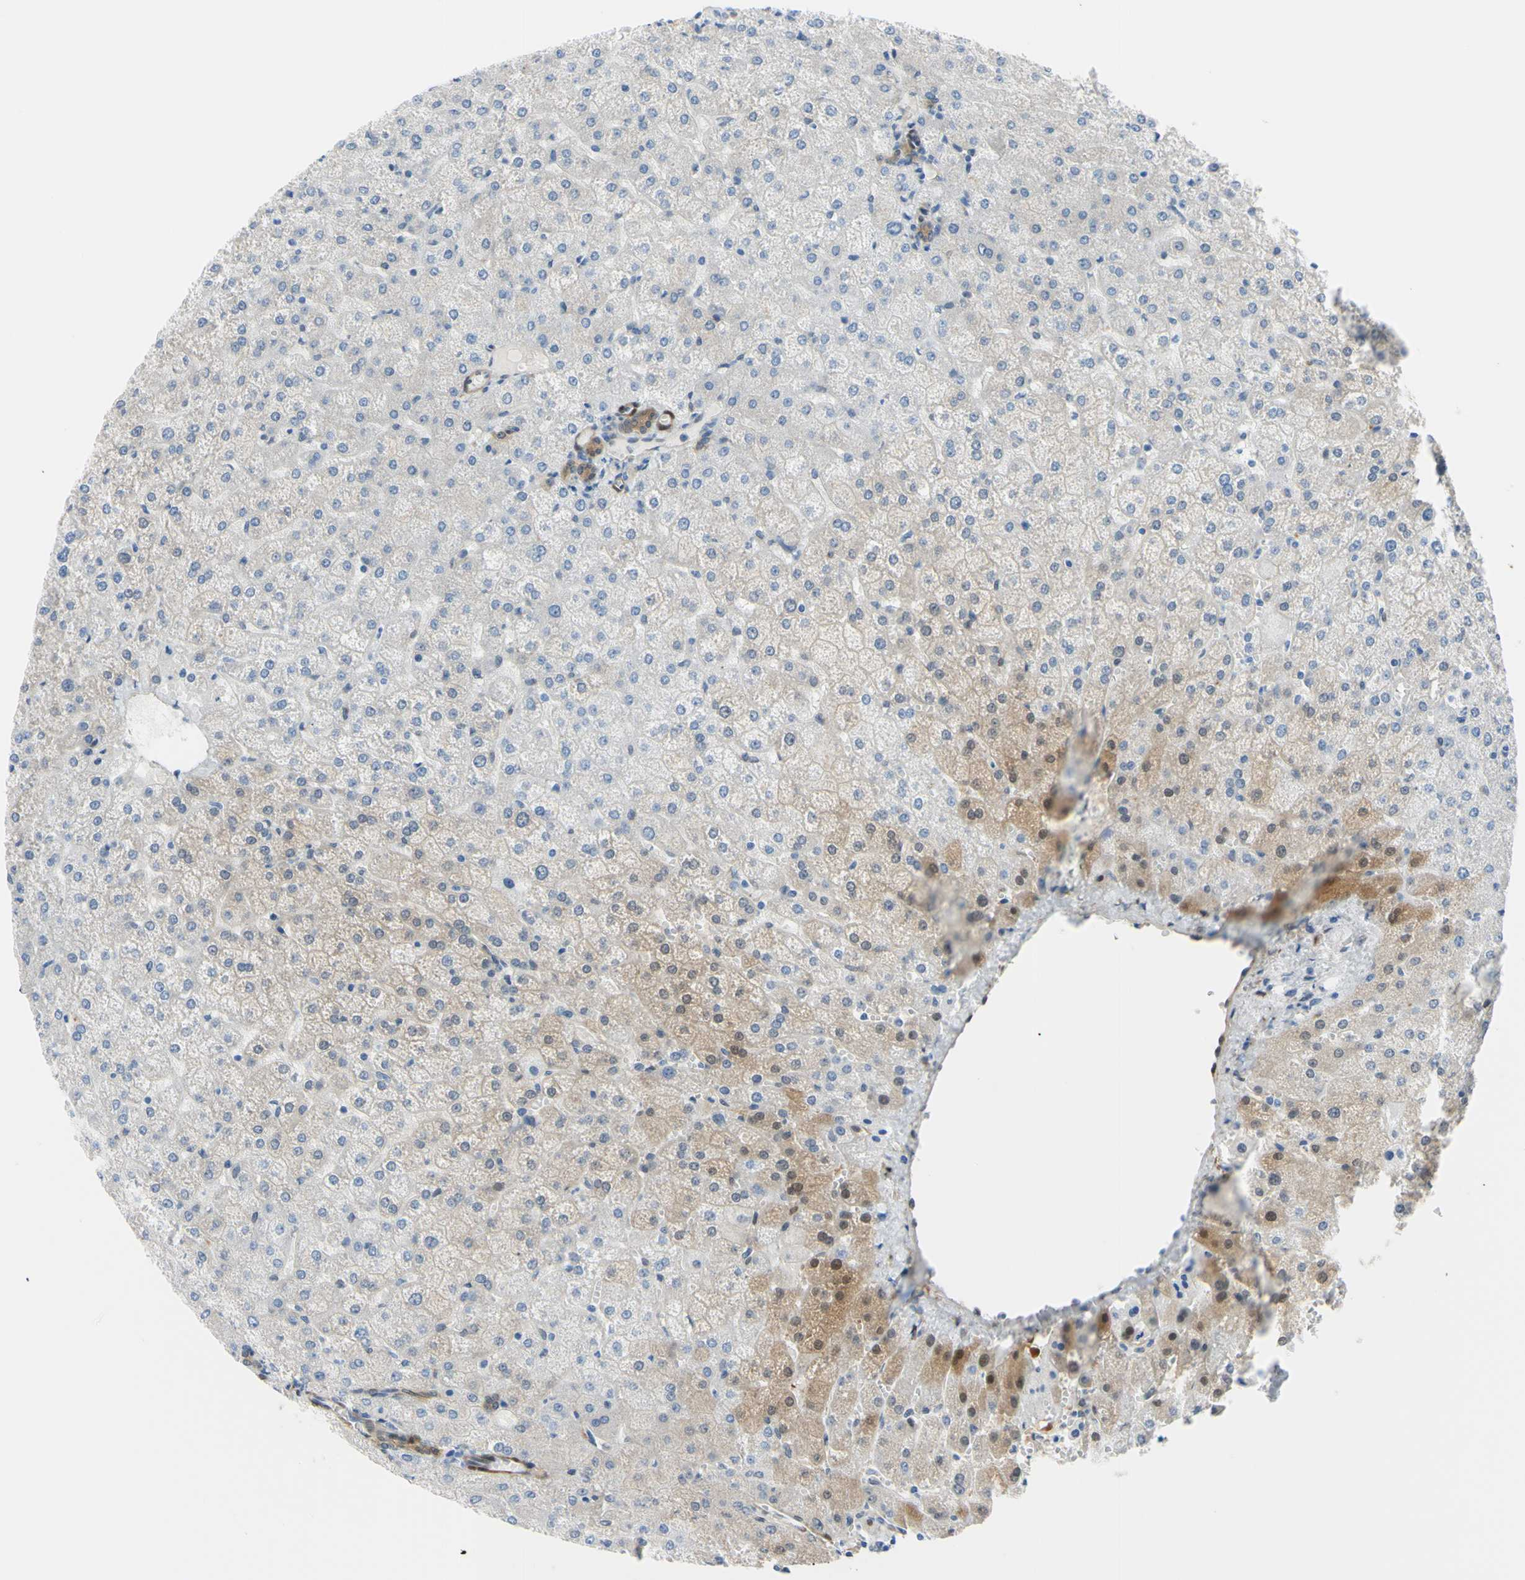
{"staining": {"intensity": "moderate", "quantity": ">75%", "location": "cytoplasmic/membranous"}, "tissue": "liver", "cell_type": "Cholangiocytes", "image_type": "normal", "snomed": [{"axis": "morphology", "description": "Normal tissue, NOS"}, {"axis": "topography", "description": "Liver"}], "caption": "The histopathology image reveals a brown stain indicating the presence of a protein in the cytoplasmic/membranous of cholangiocytes in liver. (Brightfield microscopy of DAB IHC at high magnification).", "gene": "NOL3", "patient": {"sex": "female", "age": 32}}